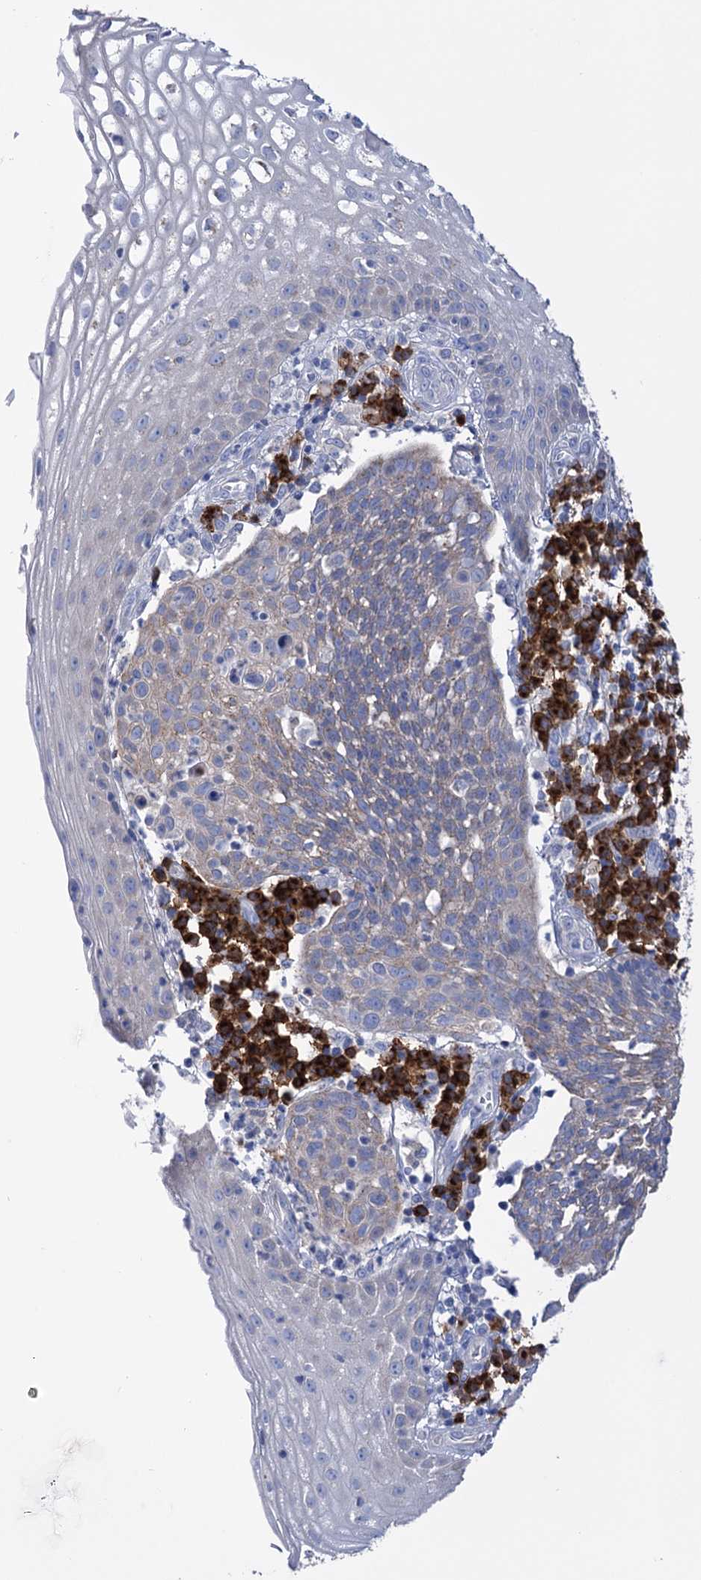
{"staining": {"intensity": "weak", "quantity": "25%-75%", "location": "cytoplasmic/membranous"}, "tissue": "cervical cancer", "cell_type": "Tumor cells", "image_type": "cancer", "snomed": [{"axis": "morphology", "description": "Squamous cell carcinoma, NOS"}, {"axis": "topography", "description": "Cervix"}], "caption": "Immunohistochemistry of squamous cell carcinoma (cervical) demonstrates low levels of weak cytoplasmic/membranous expression in about 25%-75% of tumor cells. (brown staining indicates protein expression, while blue staining denotes nuclei).", "gene": "BBS4", "patient": {"sex": "female", "age": 34}}